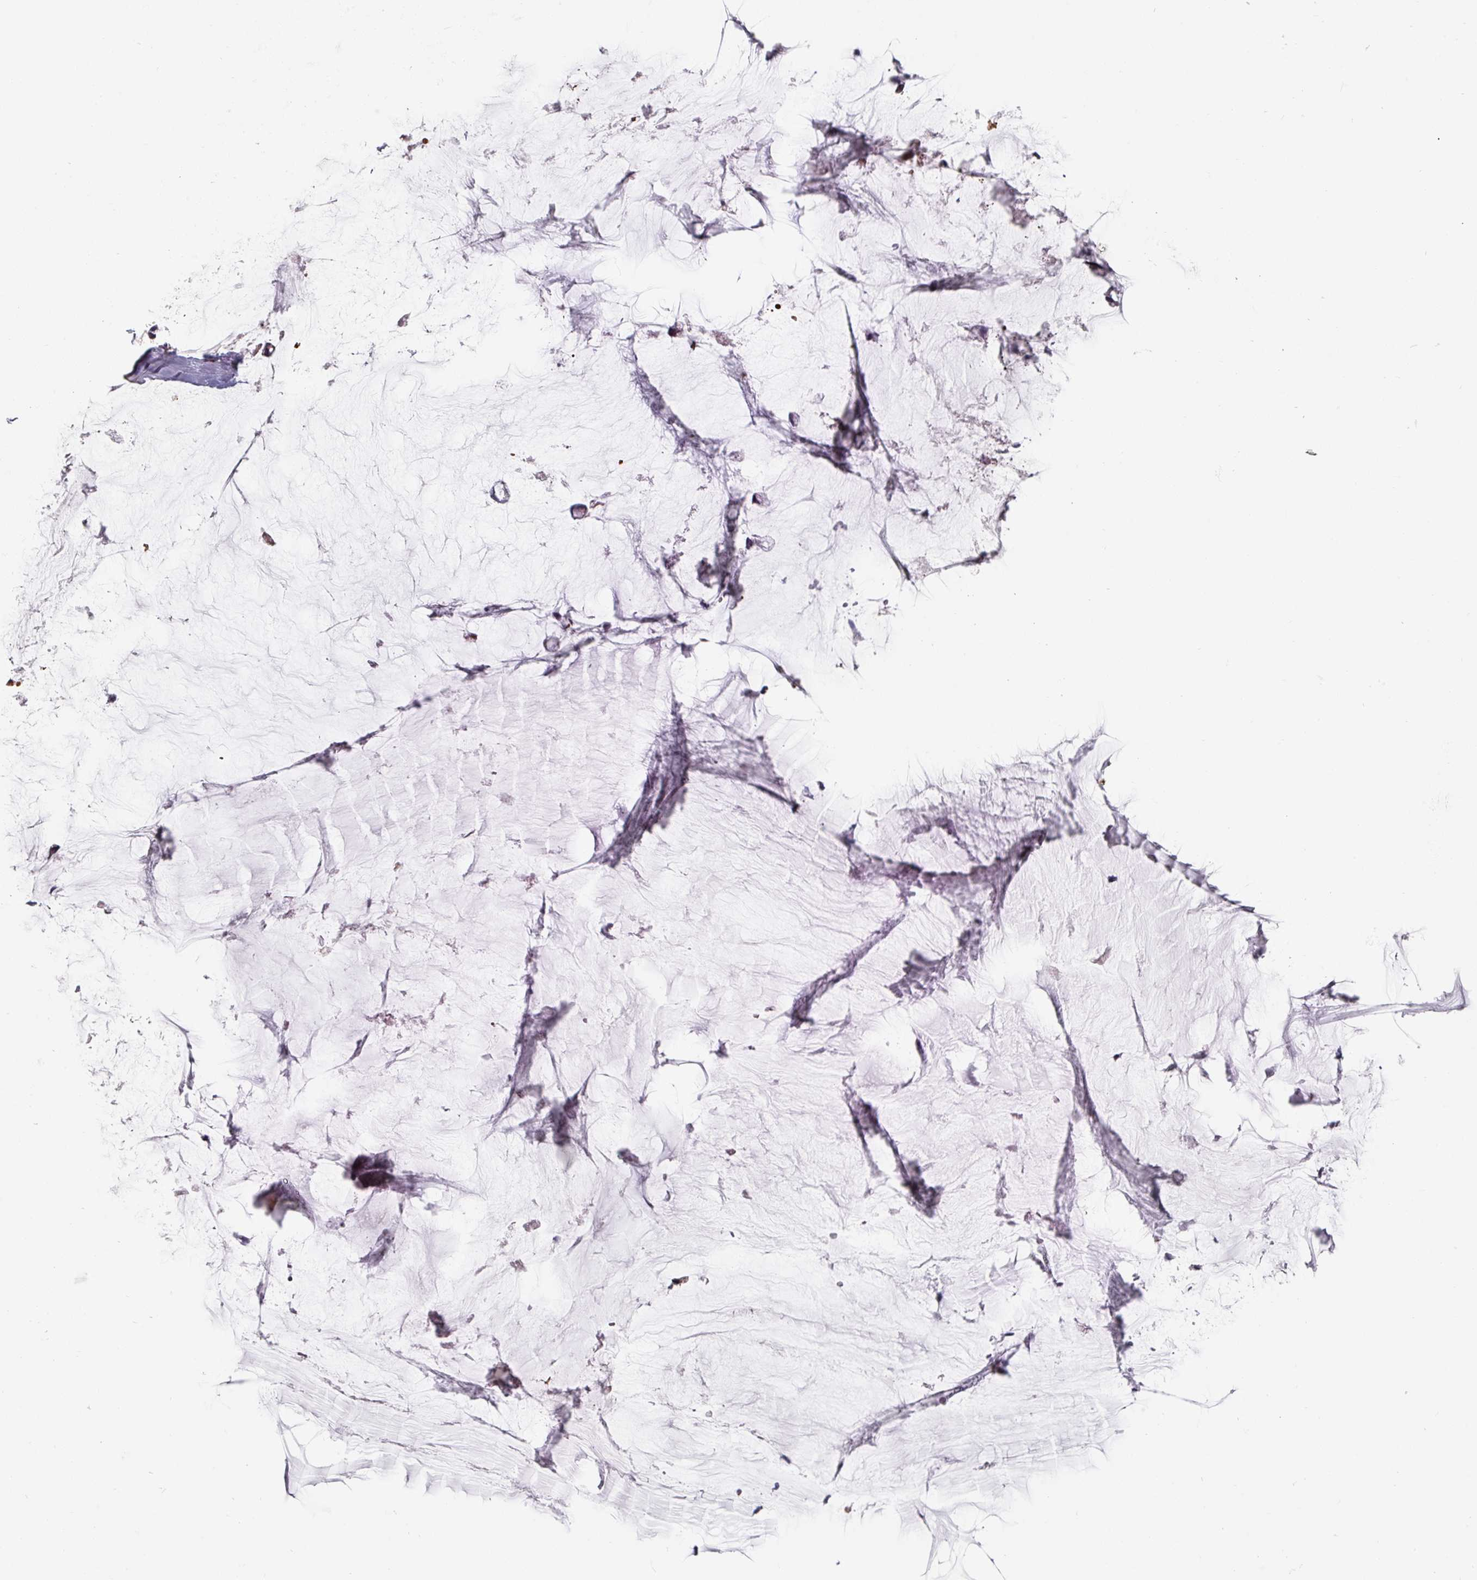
{"staining": {"intensity": "negative", "quantity": "none", "location": "none"}, "tissue": "ovarian cancer", "cell_type": "Tumor cells", "image_type": "cancer", "snomed": [{"axis": "morphology", "description": "Cystadenocarcinoma, mucinous, NOS"}, {"axis": "topography", "description": "Ovary"}], "caption": "Immunohistochemistry micrograph of neoplastic tissue: human ovarian mucinous cystadenocarcinoma stained with DAB displays no significant protein positivity in tumor cells.", "gene": "CEP78", "patient": {"sex": "female", "age": 39}}